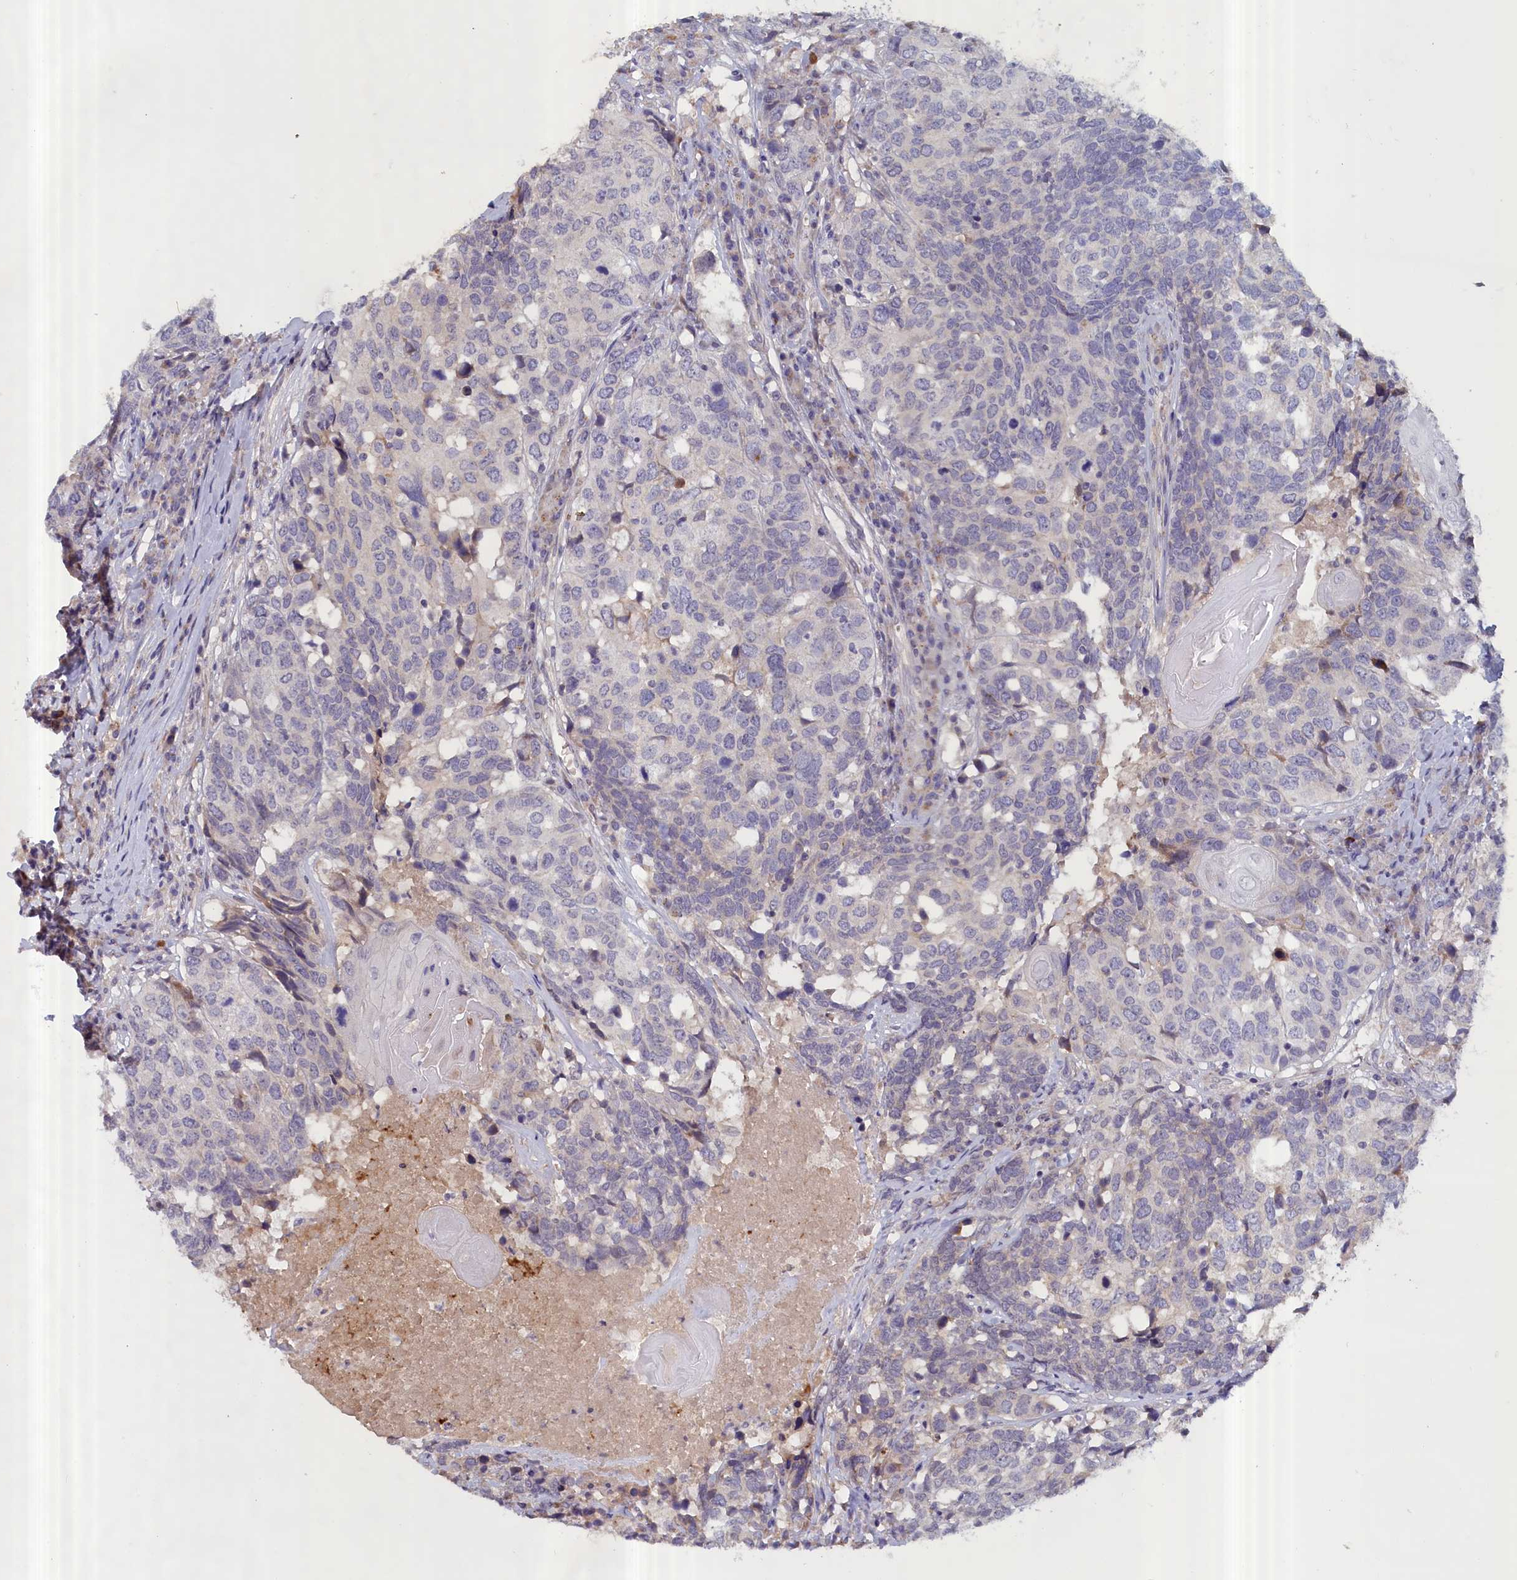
{"staining": {"intensity": "negative", "quantity": "none", "location": "none"}, "tissue": "head and neck cancer", "cell_type": "Tumor cells", "image_type": "cancer", "snomed": [{"axis": "morphology", "description": "Squamous cell carcinoma, NOS"}, {"axis": "topography", "description": "Head-Neck"}], "caption": "The photomicrograph exhibits no staining of tumor cells in squamous cell carcinoma (head and neck).", "gene": "IGFALS", "patient": {"sex": "male", "age": 66}}